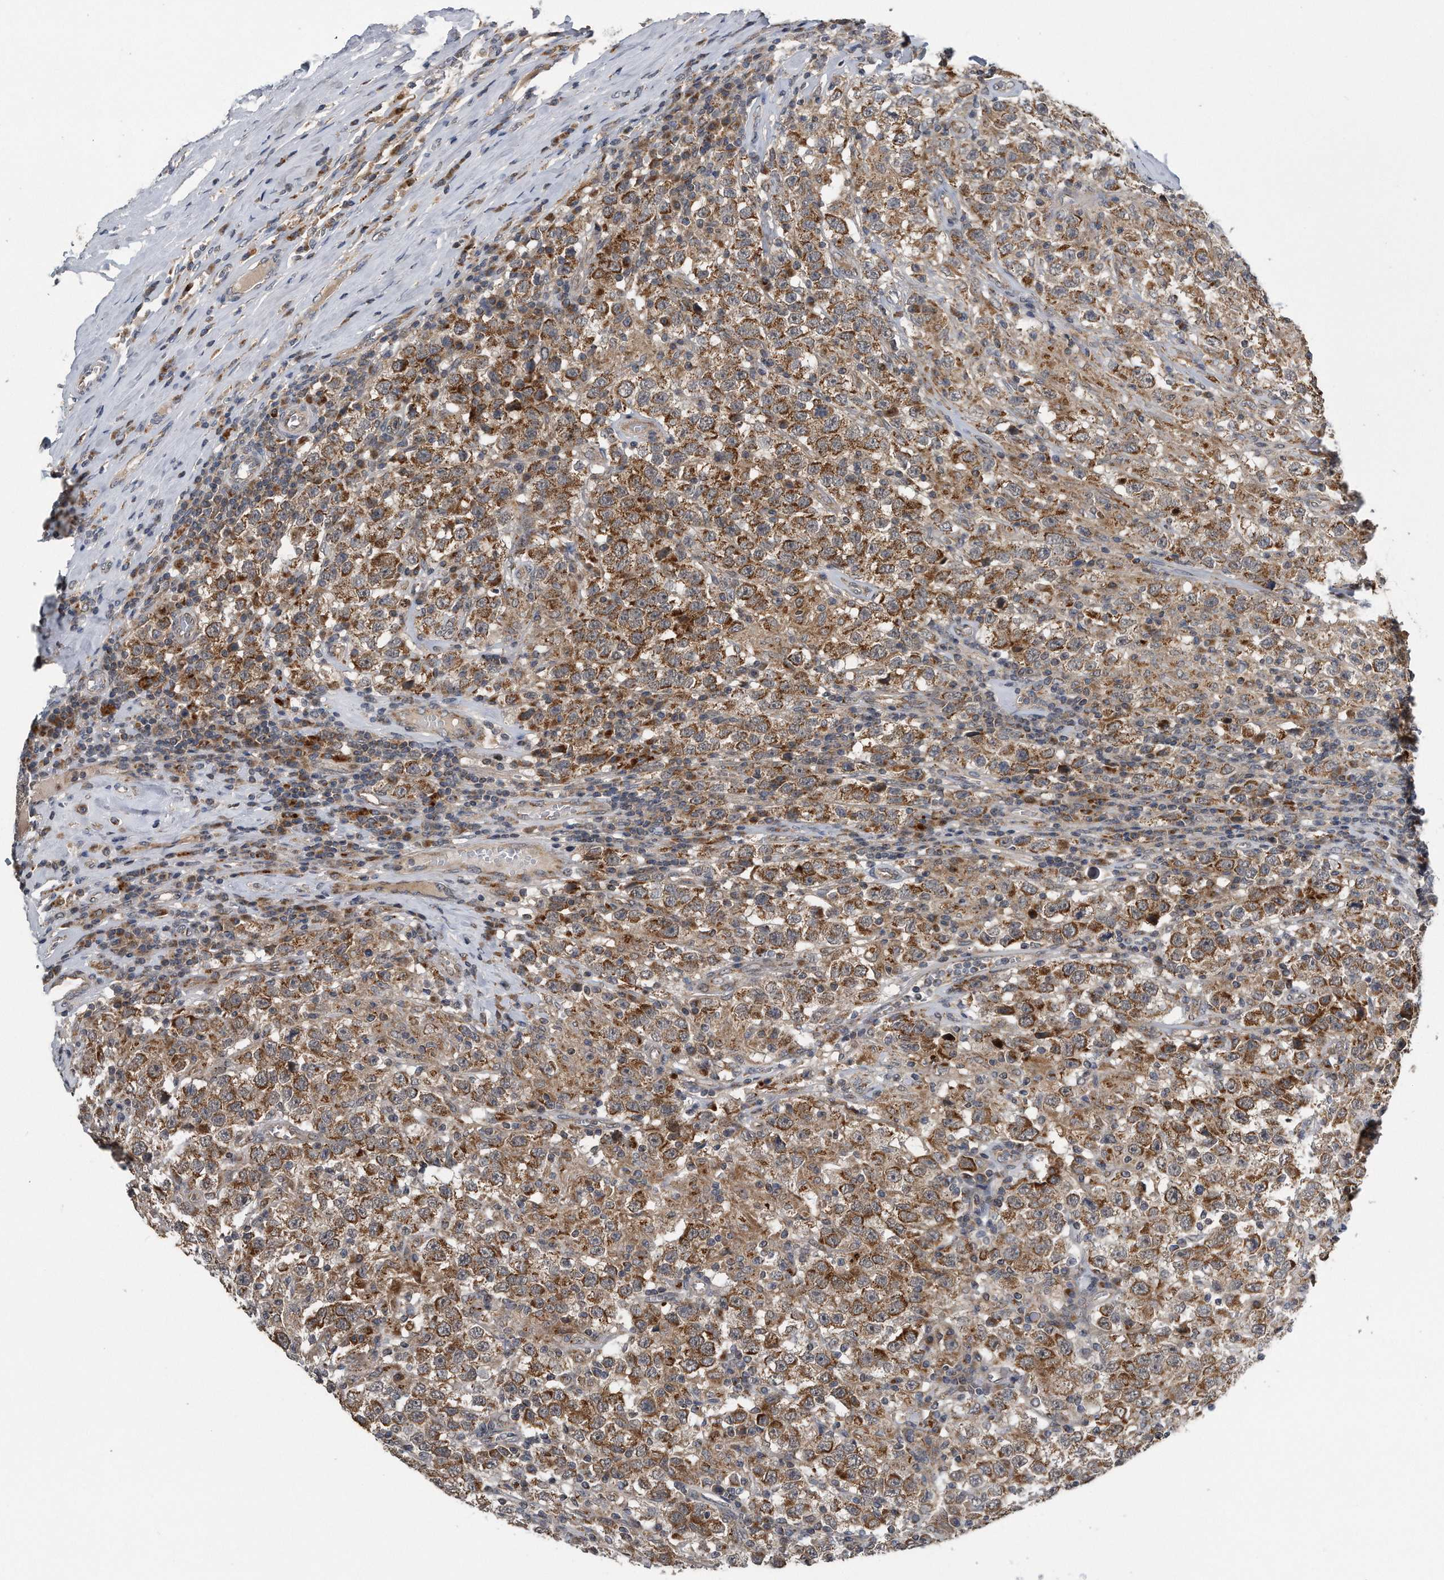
{"staining": {"intensity": "moderate", "quantity": ">75%", "location": "cytoplasmic/membranous"}, "tissue": "testis cancer", "cell_type": "Tumor cells", "image_type": "cancer", "snomed": [{"axis": "morphology", "description": "Seminoma, NOS"}, {"axis": "topography", "description": "Testis"}], "caption": "Testis cancer stained with a protein marker shows moderate staining in tumor cells.", "gene": "LYRM4", "patient": {"sex": "male", "age": 41}}